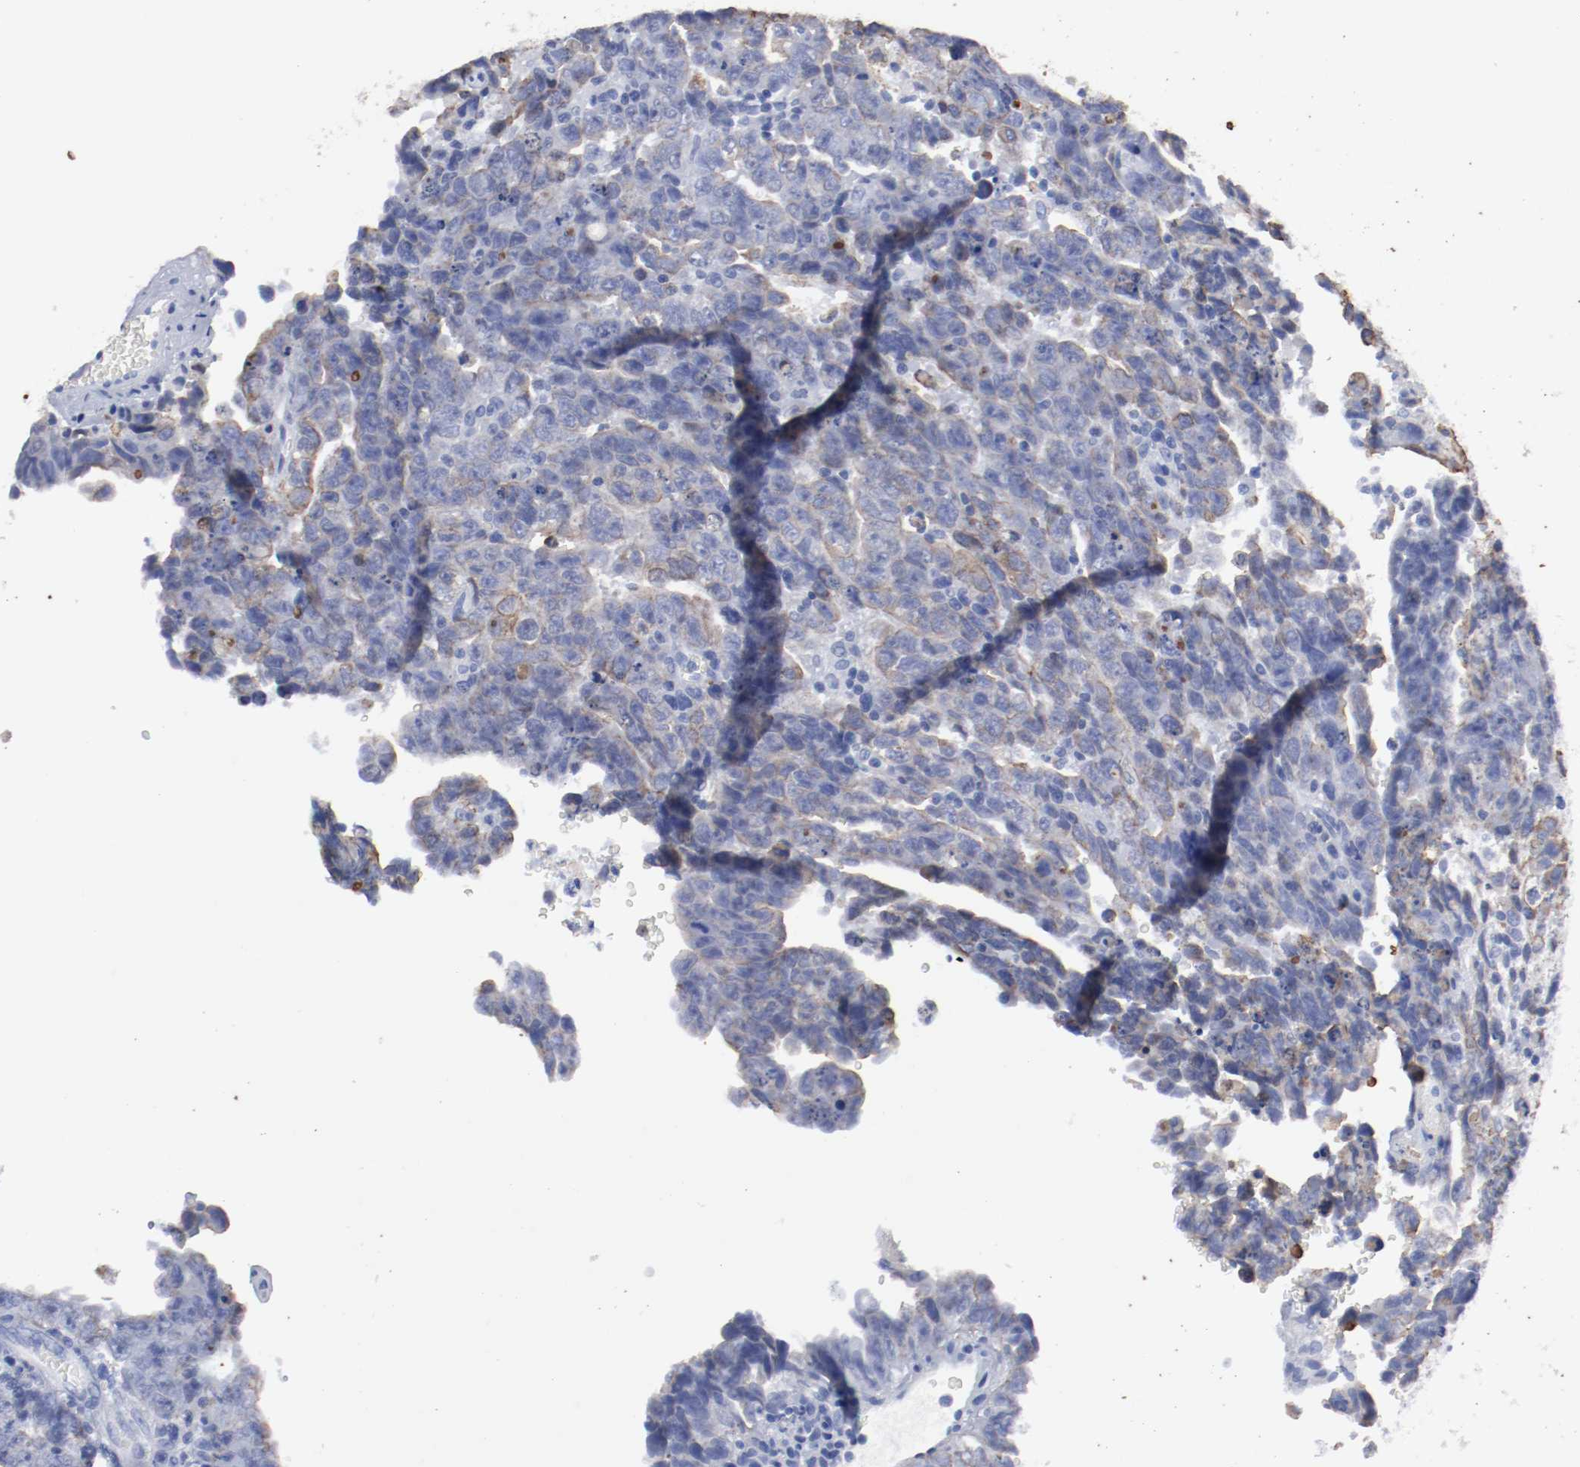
{"staining": {"intensity": "moderate", "quantity": "25%-75%", "location": "cytoplasmic/membranous"}, "tissue": "testis cancer", "cell_type": "Tumor cells", "image_type": "cancer", "snomed": [{"axis": "morphology", "description": "Carcinoma, Embryonal, NOS"}, {"axis": "topography", "description": "Testis"}], "caption": "An image showing moderate cytoplasmic/membranous positivity in about 25%-75% of tumor cells in testis cancer, as visualized by brown immunohistochemical staining.", "gene": "TSPAN6", "patient": {"sex": "male", "age": 28}}